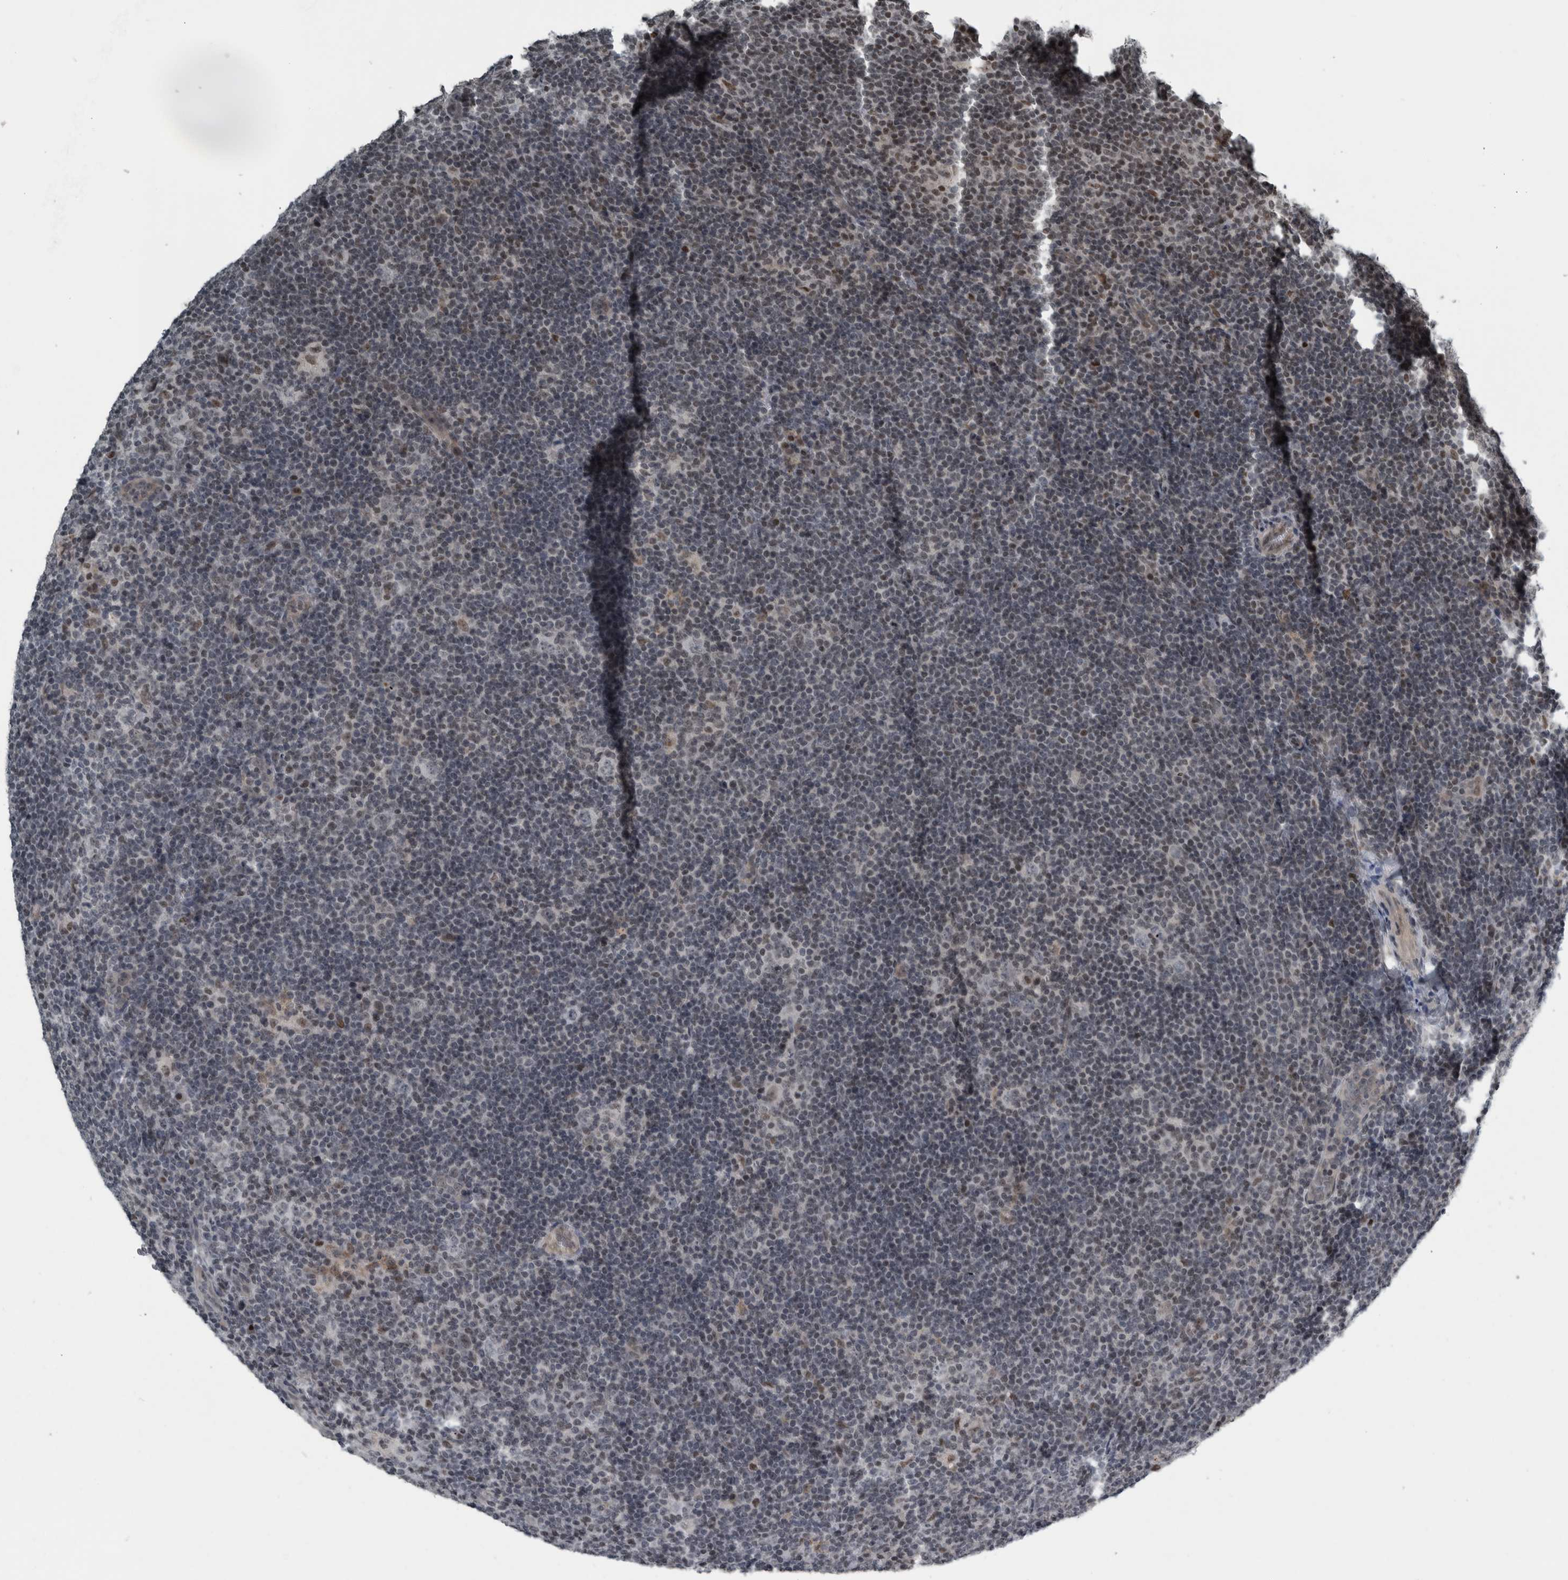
{"staining": {"intensity": "weak", "quantity": "<25%", "location": "nuclear"}, "tissue": "lymphoma", "cell_type": "Tumor cells", "image_type": "cancer", "snomed": [{"axis": "morphology", "description": "Hodgkin's disease, NOS"}, {"axis": "topography", "description": "Lymph node"}], "caption": "An image of human lymphoma is negative for staining in tumor cells.", "gene": "UNC50", "patient": {"sex": "female", "age": 57}}